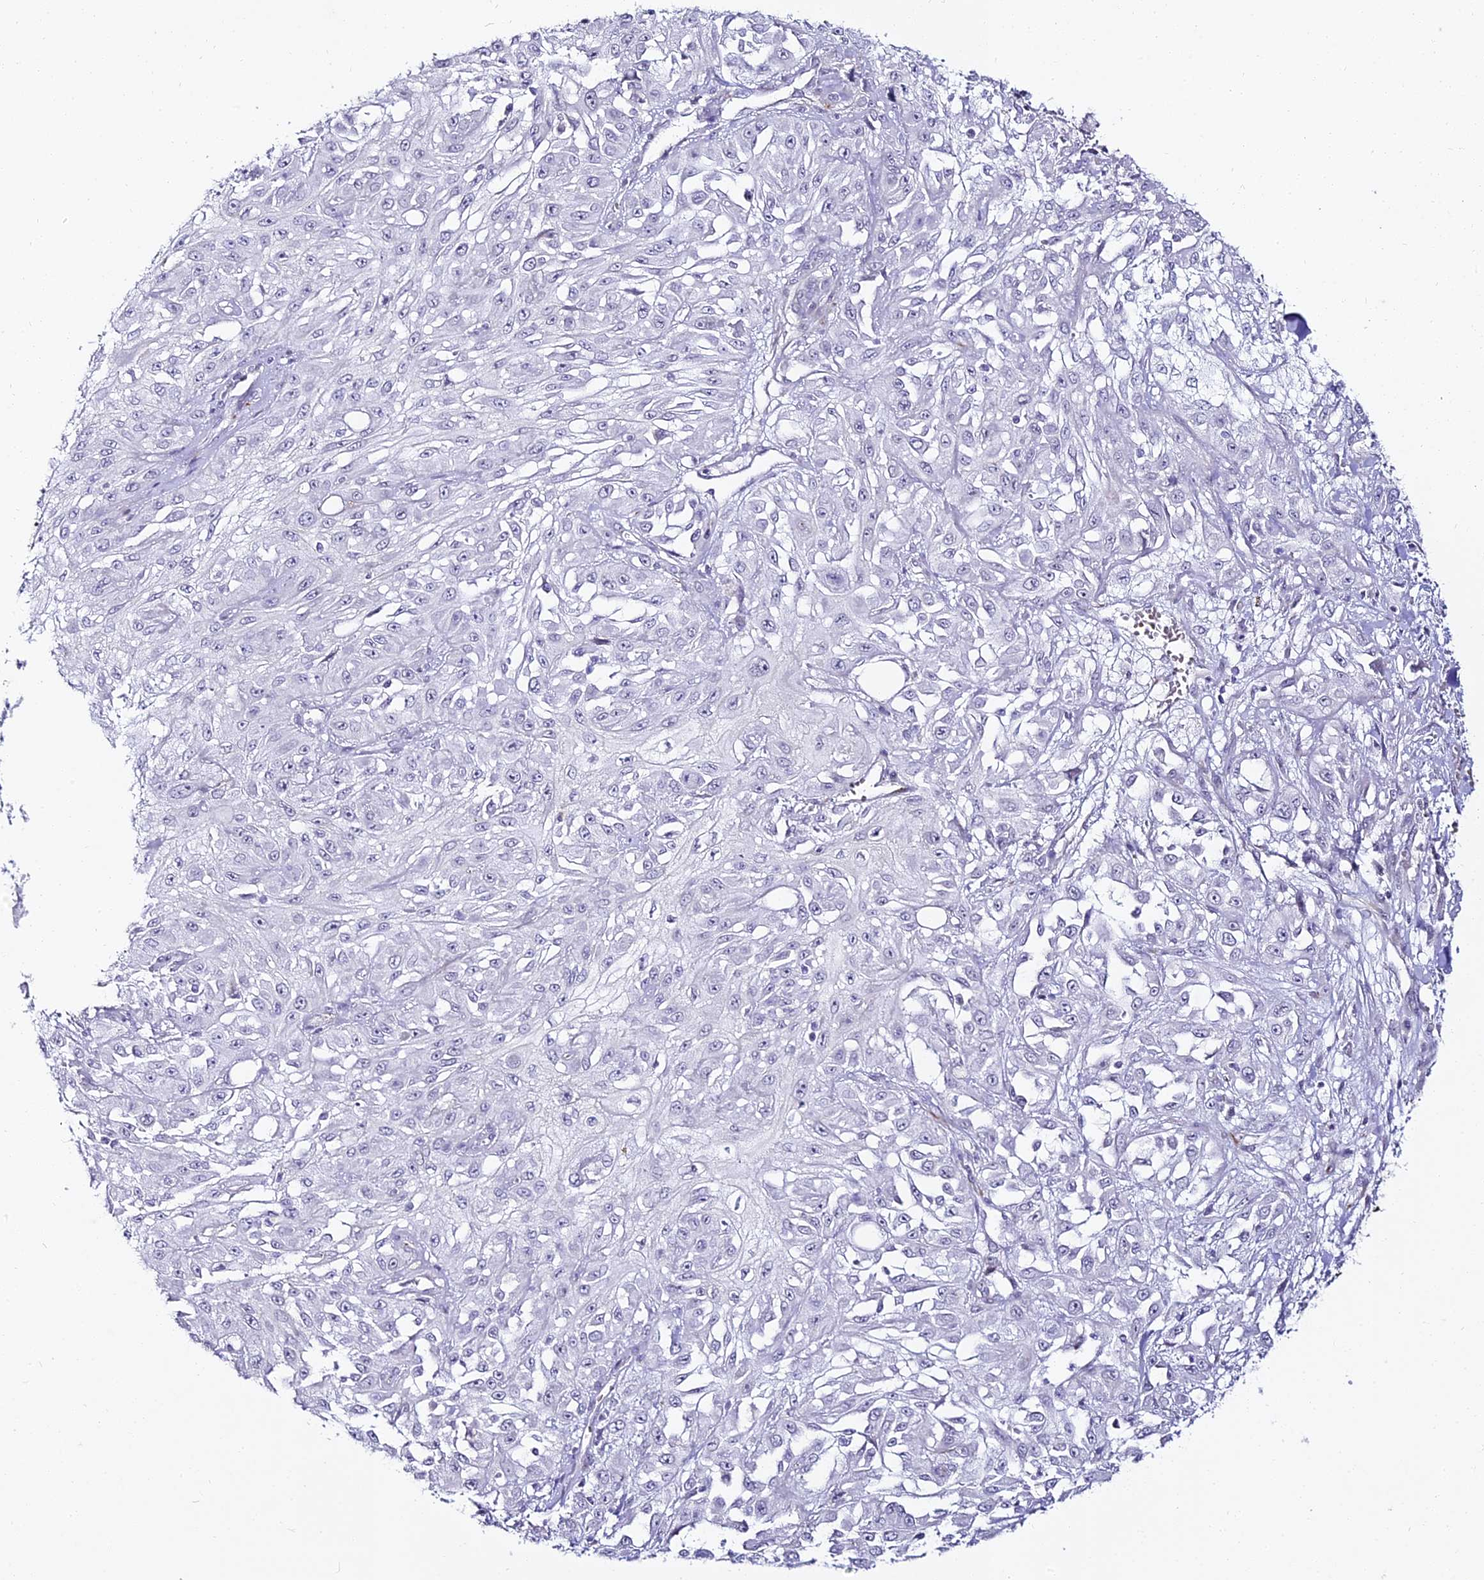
{"staining": {"intensity": "negative", "quantity": "none", "location": "none"}, "tissue": "skin cancer", "cell_type": "Tumor cells", "image_type": "cancer", "snomed": [{"axis": "morphology", "description": "Squamous cell carcinoma, NOS"}, {"axis": "morphology", "description": "Squamous cell carcinoma, metastatic, NOS"}, {"axis": "topography", "description": "Skin"}, {"axis": "topography", "description": "Lymph node"}], "caption": "Immunohistochemistry (IHC) photomicrograph of neoplastic tissue: human skin cancer stained with DAB (3,3'-diaminobenzidine) reveals no significant protein staining in tumor cells. (Brightfield microscopy of DAB immunohistochemistry at high magnification).", "gene": "ALPG", "patient": {"sex": "male", "age": 75}}